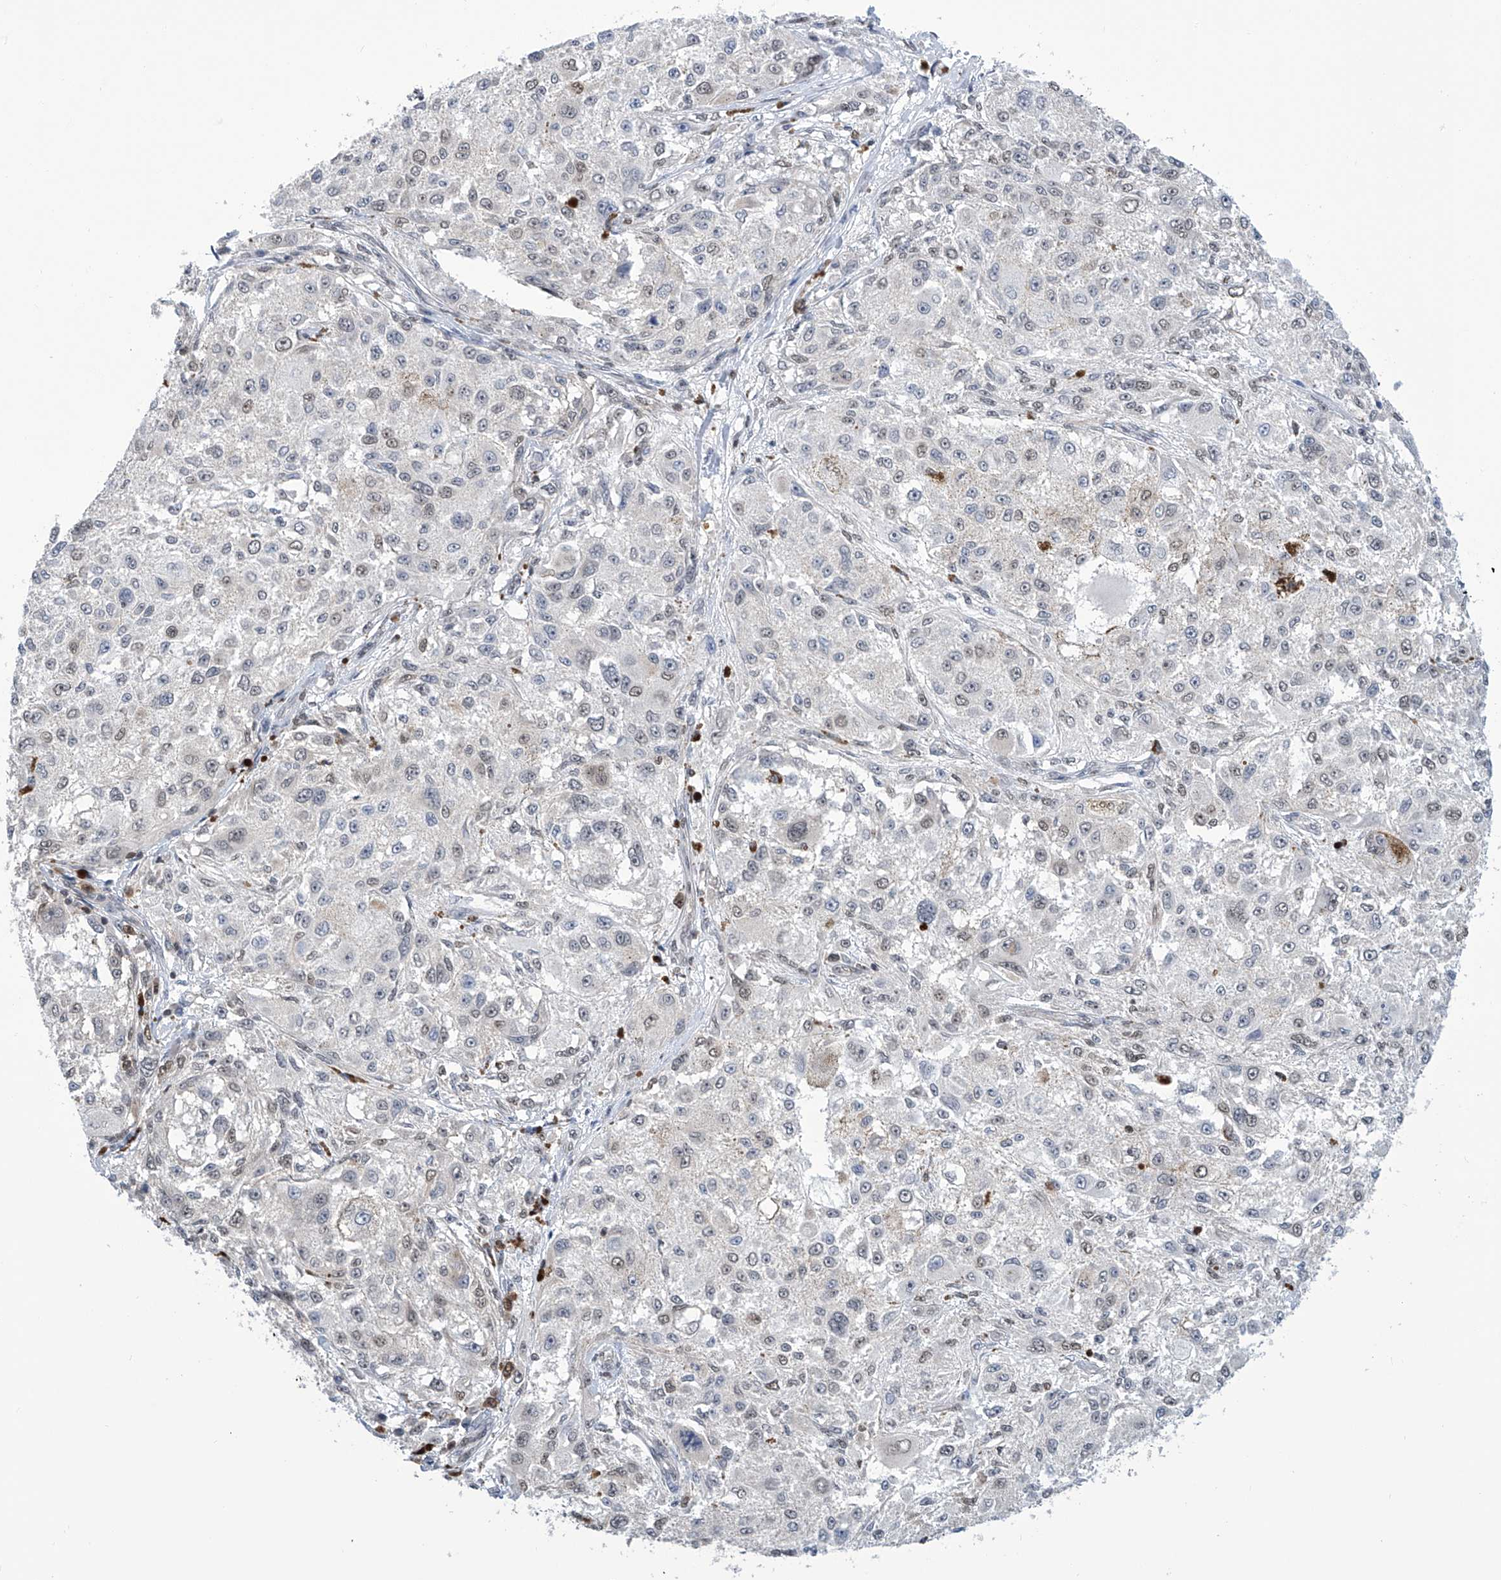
{"staining": {"intensity": "weak", "quantity": "<25%", "location": "nuclear"}, "tissue": "melanoma", "cell_type": "Tumor cells", "image_type": "cancer", "snomed": [{"axis": "morphology", "description": "Necrosis, NOS"}, {"axis": "morphology", "description": "Malignant melanoma, NOS"}, {"axis": "topography", "description": "Skin"}], "caption": "High magnification brightfield microscopy of melanoma stained with DAB (3,3'-diaminobenzidine) (brown) and counterstained with hematoxylin (blue): tumor cells show no significant staining.", "gene": "SREBF2", "patient": {"sex": "female", "age": 87}}